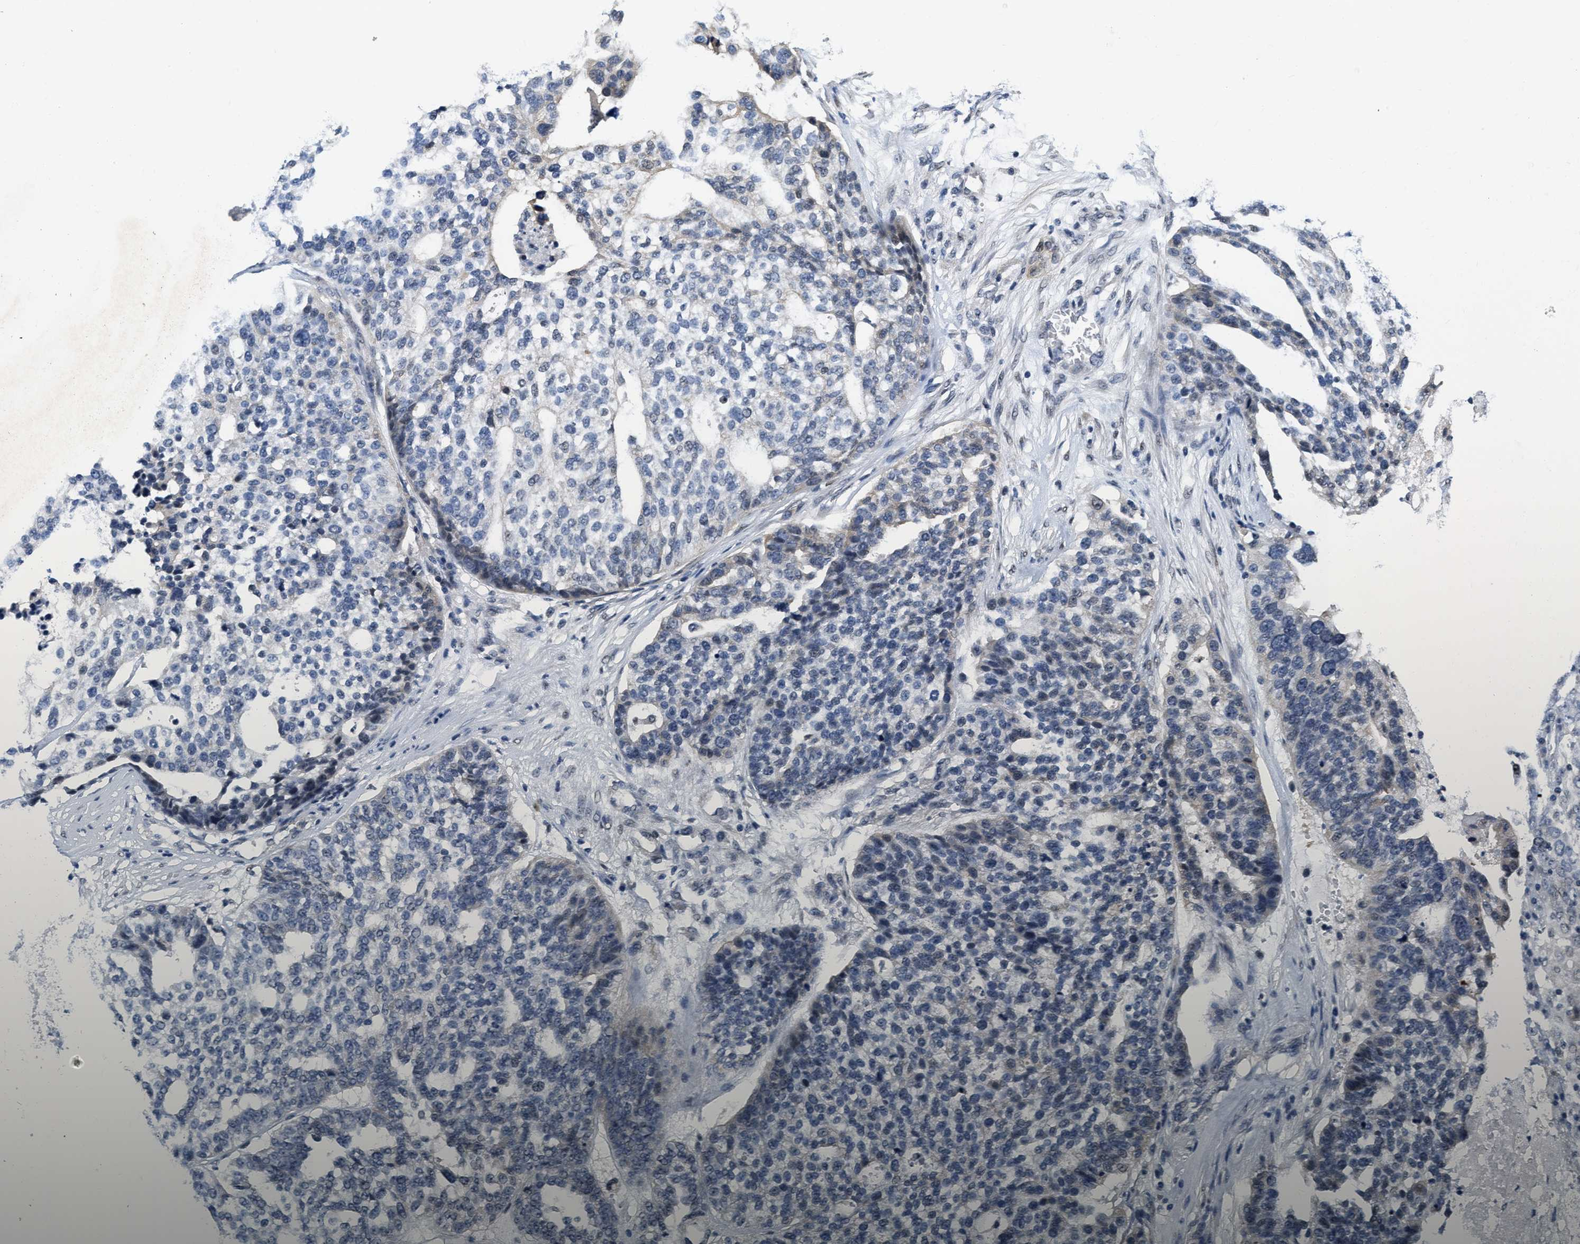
{"staining": {"intensity": "negative", "quantity": "none", "location": "none"}, "tissue": "ovarian cancer", "cell_type": "Tumor cells", "image_type": "cancer", "snomed": [{"axis": "morphology", "description": "Cystadenocarcinoma, serous, NOS"}, {"axis": "topography", "description": "Ovary"}], "caption": "Human serous cystadenocarcinoma (ovarian) stained for a protein using IHC displays no positivity in tumor cells.", "gene": "VIP", "patient": {"sex": "female", "age": 59}}